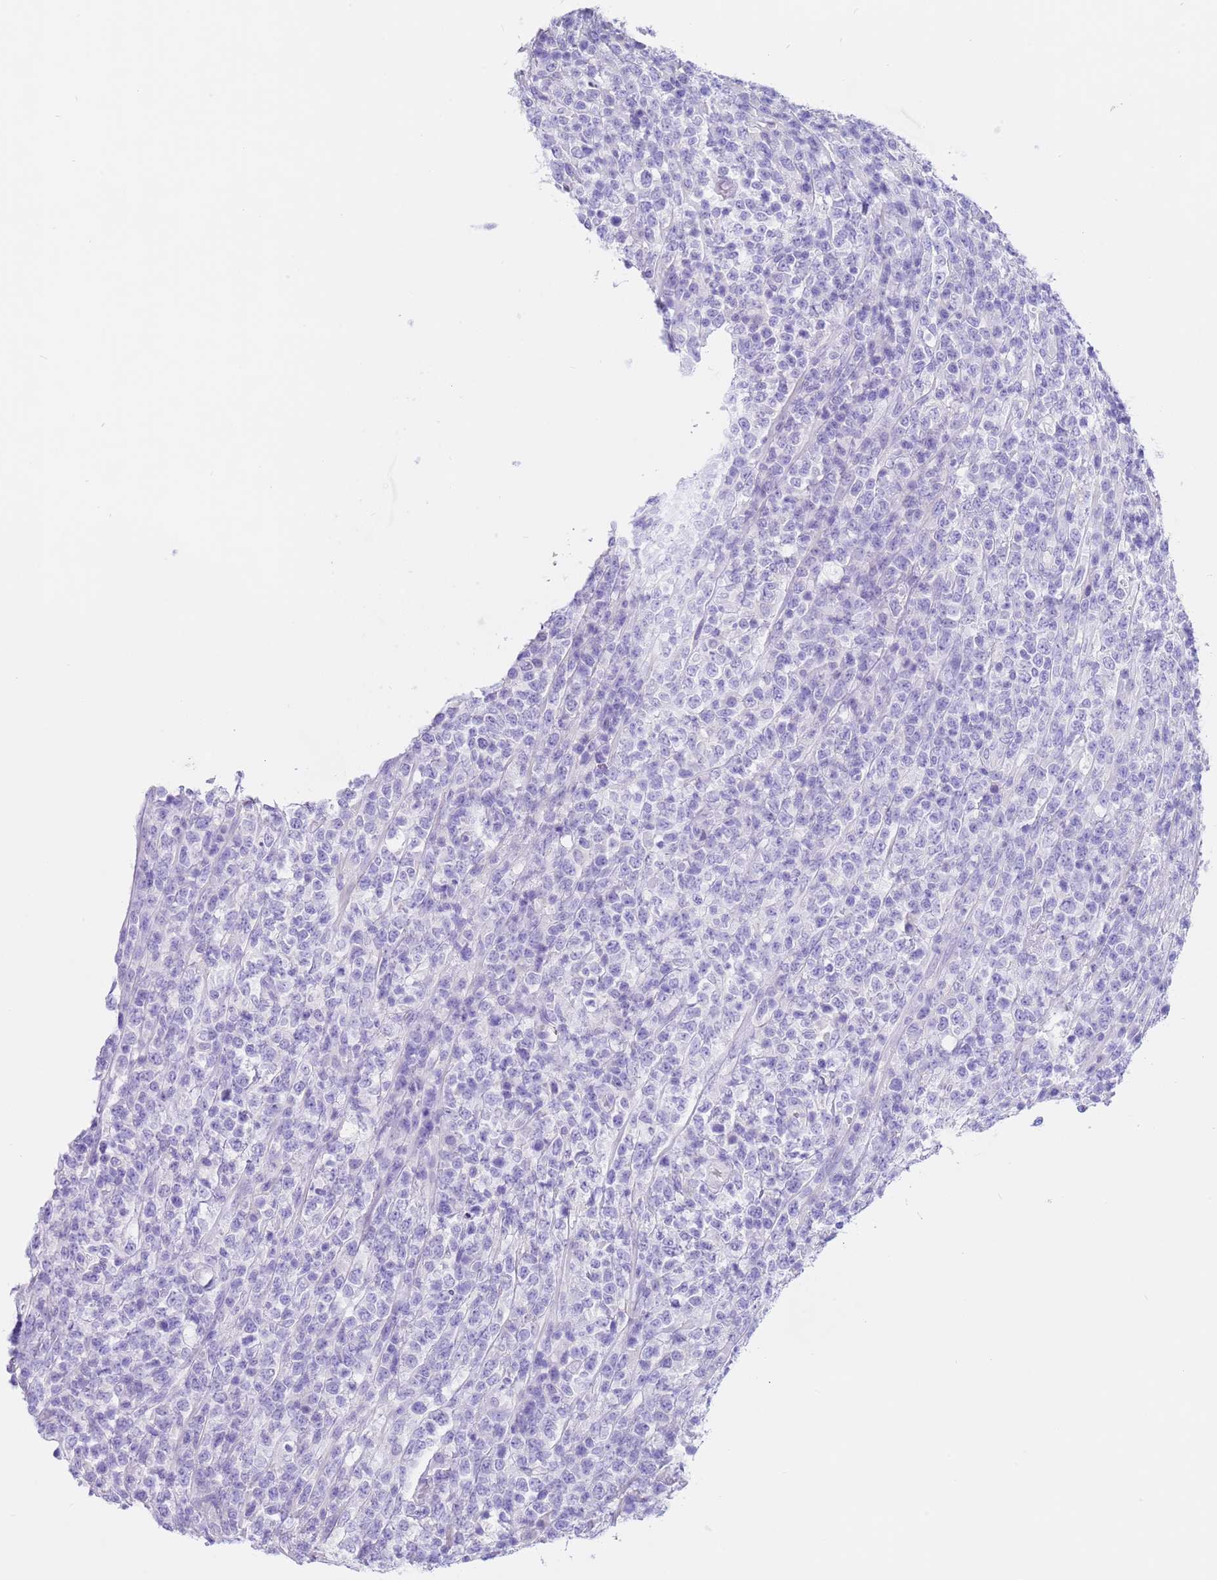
{"staining": {"intensity": "negative", "quantity": "none", "location": "none"}, "tissue": "lymphoma", "cell_type": "Tumor cells", "image_type": "cancer", "snomed": [{"axis": "morphology", "description": "Malignant lymphoma, non-Hodgkin's type, High grade"}, {"axis": "topography", "description": "Colon"}], "caption": "Tumor cells are negative for brown protein staining in high-grade malignant lymphoma, non-Hodgkin's type. The staining is performed using DAB (3,3'-diaminobenzidine) brown chromogen with nuclei counter-stained in using hematoxylin.", "gene": "CPB1", "patient": {"sex": "female", "age": 53}}